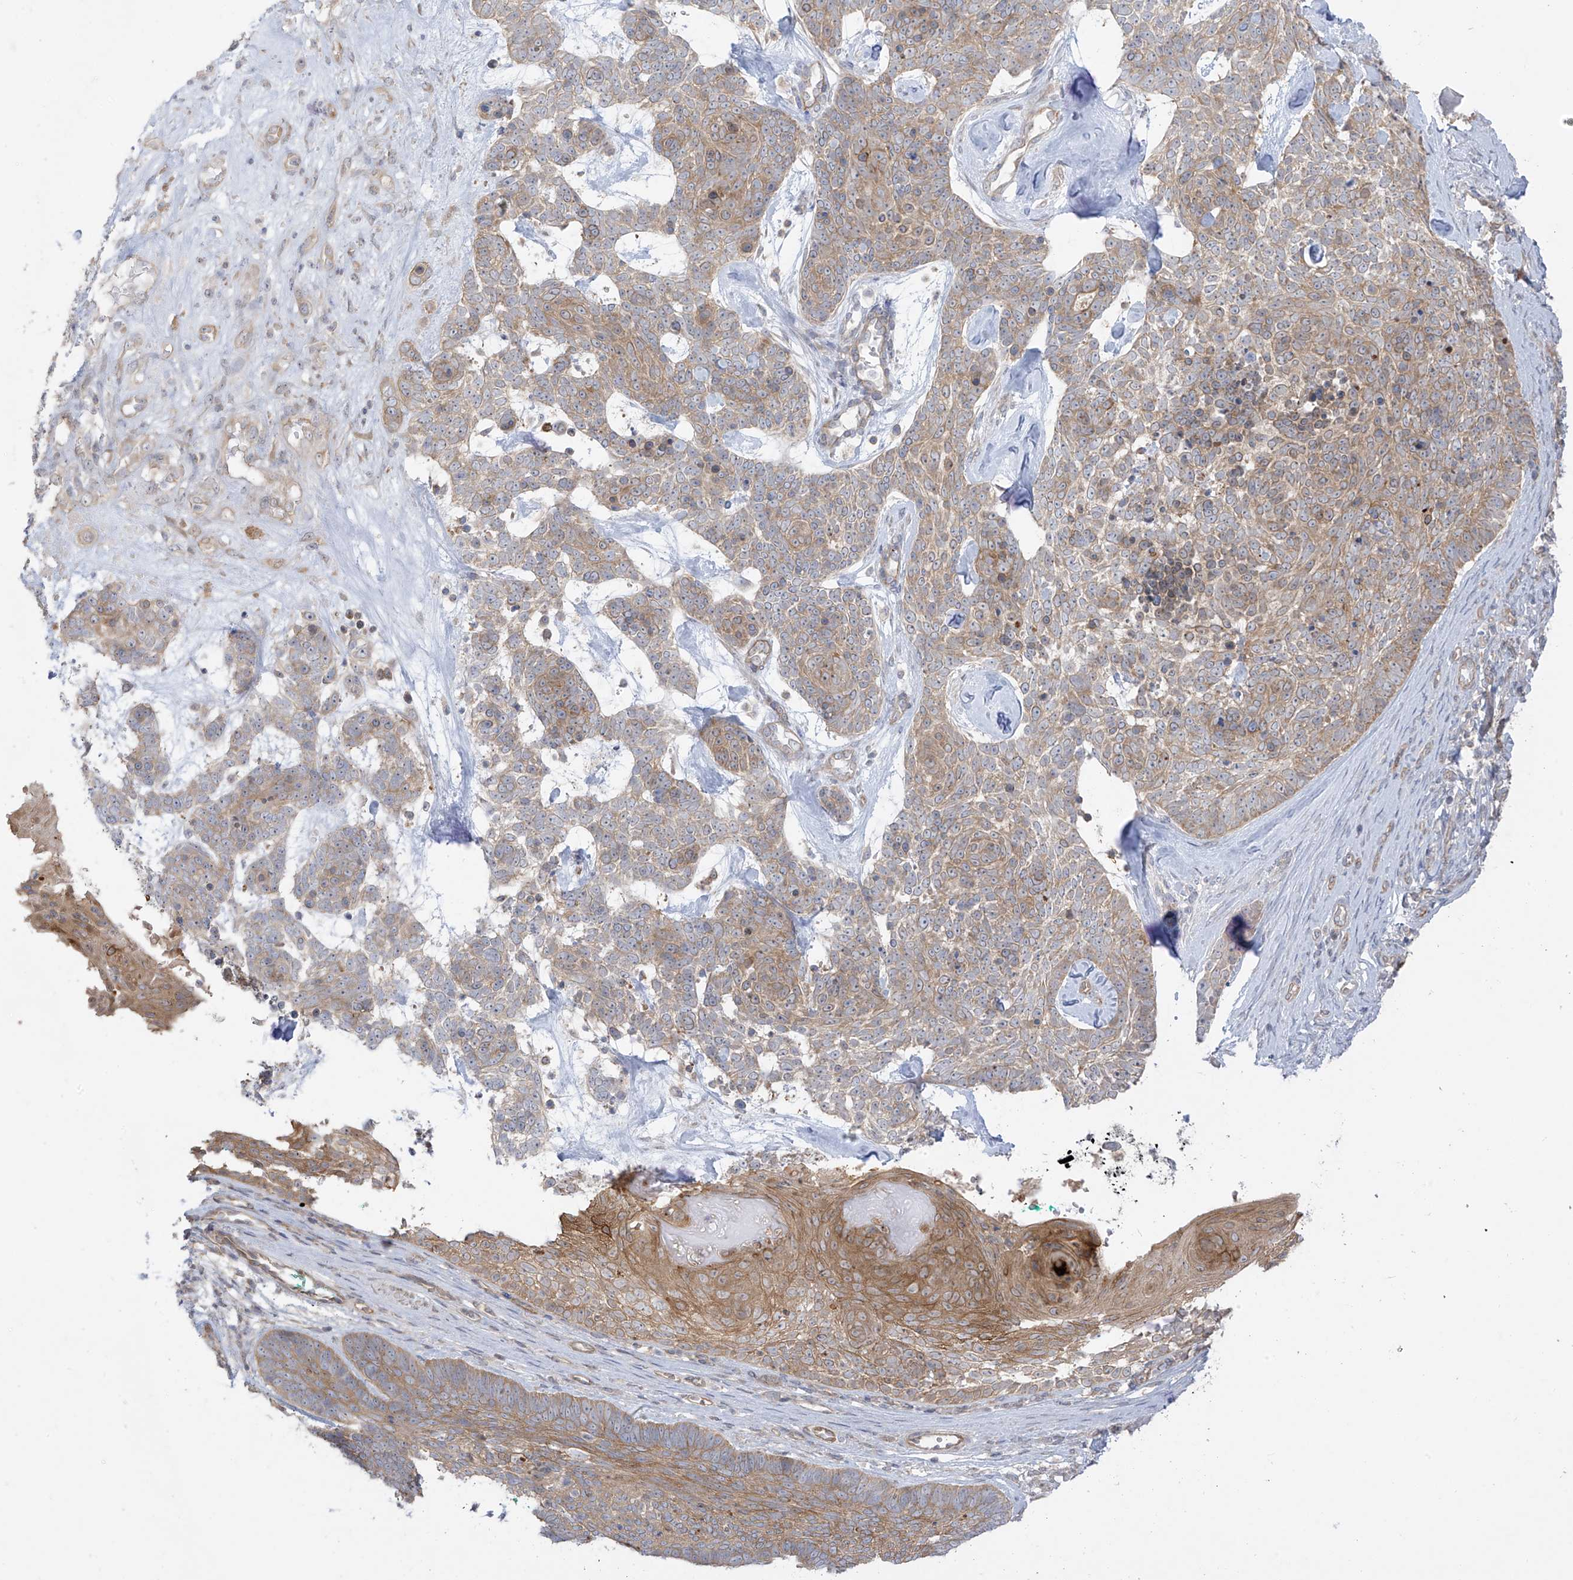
{"staining": {"intensity": "moderate", "quantity": ">75%", "location": "cytoplasmic/membranous"}, "tissue": "skin cancer", "cell_type": "Tumor cells", "image_type": "cancer", "snomed": [{"axis": "morphology", "description": "Basal cell carcinoma"}, {"axis": "topography", "description": "Skin"}], "caption": "Protein analysis of skin basal cell carcinoma tissue displays moderate cytoplasmic/membranous positivity in approximately >75% of tumor cells. (brown staining indicates protein expression, while blue staining denotes nuclei).", "gene": "EIPR1", "patient": {"sex": "female", "age": 81}}